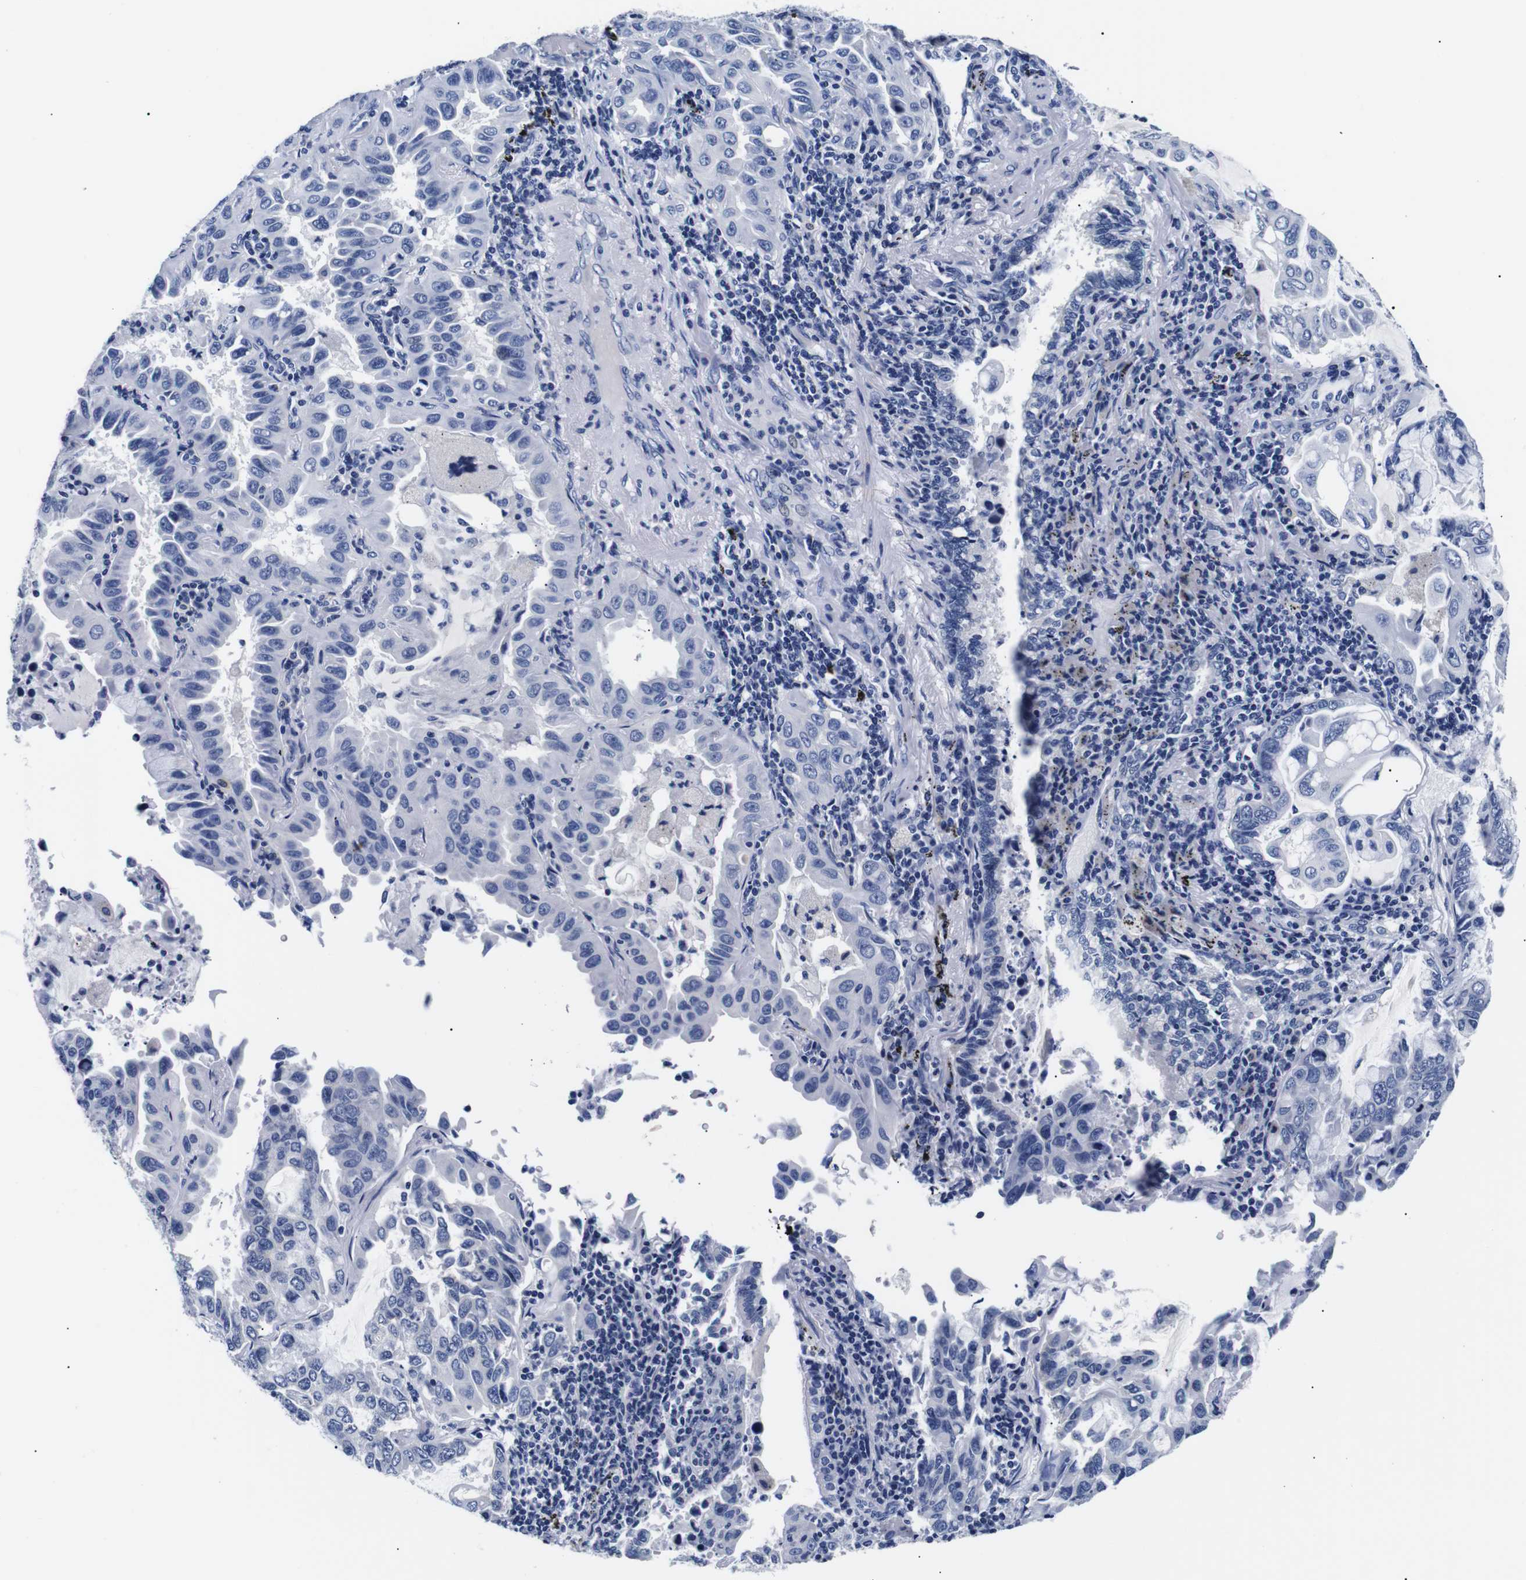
{"staining": {"intensity": "negative", "quantity": "none", "location": "none"}, "tissue": "lung cancer", "cell_type": "Tumor cells", "image_type": "cancer", "snomed": [{"axis": "morphology", "description": "Adenocarcinoma, NOS"}, {"axis": "topography", "description": "Lung"}], "caption": "Immunohistochemistry (IHC) of human lung adenocarcinoma shows no staining in tumor cells.", "gene": "GAP43", "patient": {"sex": "male", "age": 64}}